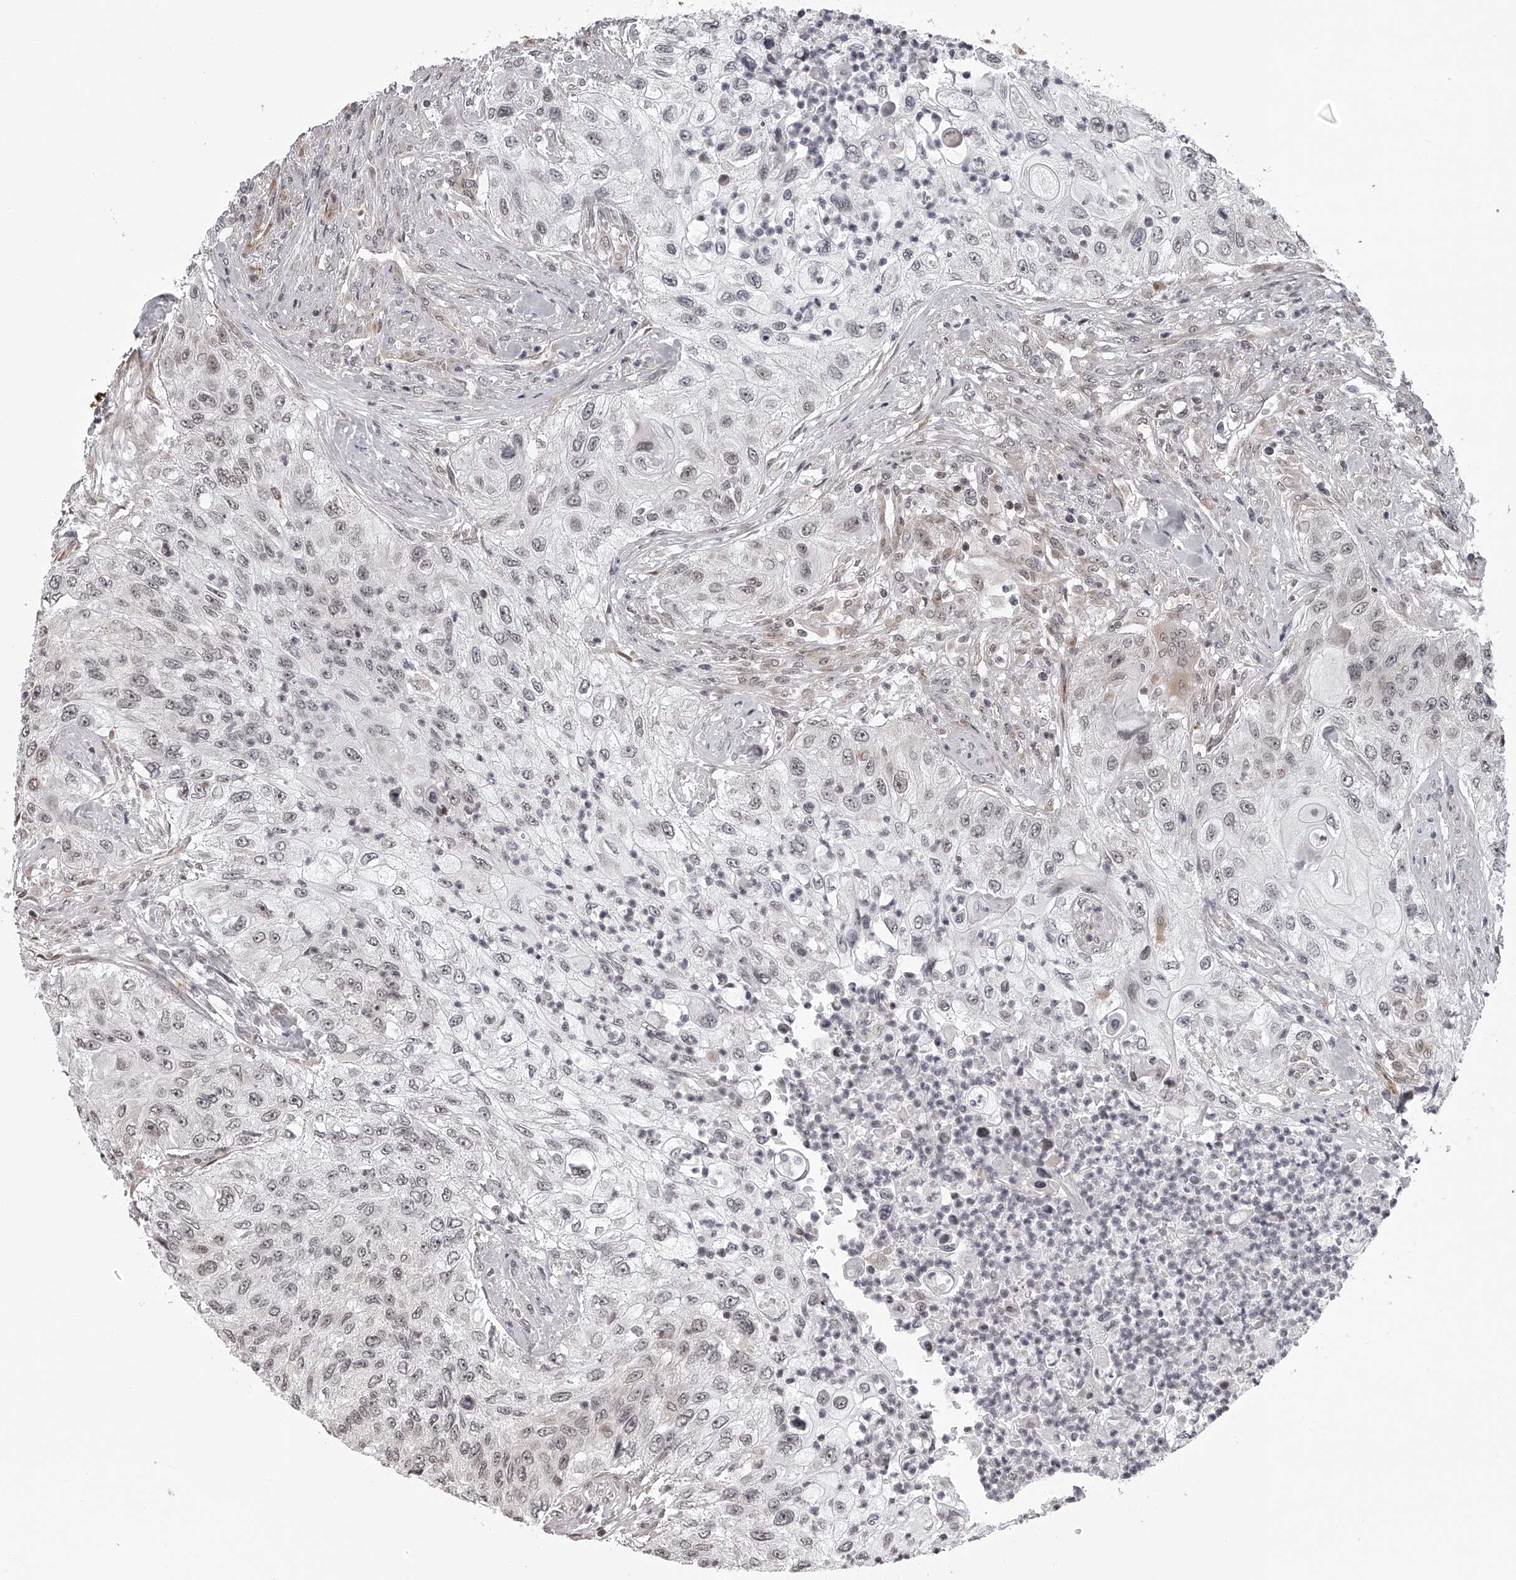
{"staining": {"intensity": "weak", "quantity": "<25%", "location": "nuclear"}, "tissue": "urothelial cancer", "cell_type": "Tumor cells", "image_type": "cancer", "snomed": [{"axis": "morphology", "description": "Urothelial carcinoma, High grade"}, {"axis": "topography", "description": "Urinary bladder"}], "caption": "A photomicrograph of human urothelial cancer is negative for staining in tumor cells.", "gene": "ODF2L", "patient": {"sex": "female", "age": 60}}